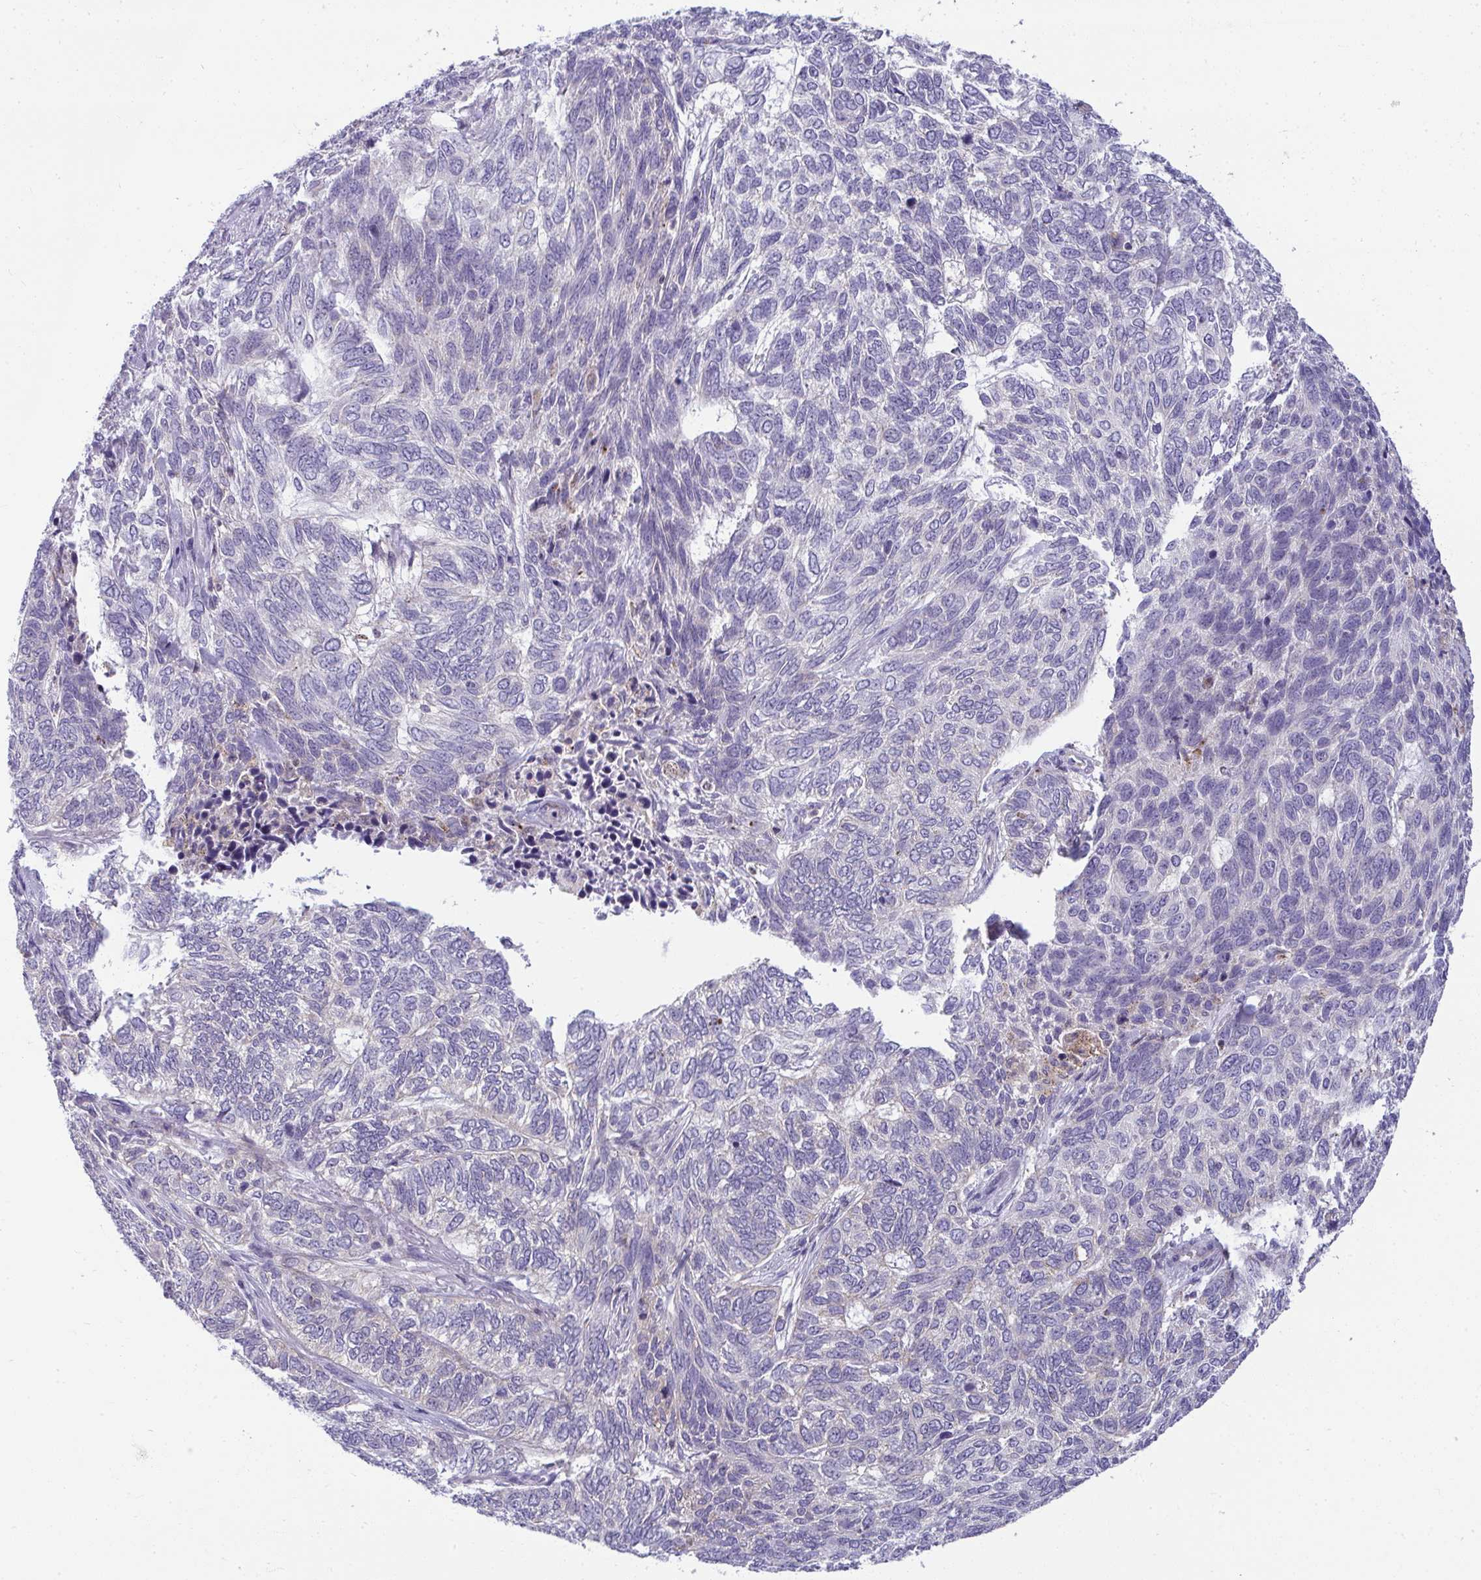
{"staining": {"intensity": "negative", "quantity": "none", "location": "none"}, "tissue": "skin cancer", "cell_type": "Tumor cells", "image_type": "cancer", "snomed": [{"axis": "morphology", "description": "Basal cell carcinoma"}, {"axis": "topography", "description": "Skin"}], "caption": "This image is of skin cancer stained with immunohistochemistry to label a protein in brown with the nuclei are counter-stained blue. There is no staining in tumor cells.", "gene": "VPS4B", "patient": {"sex": "female", "age": 65}}